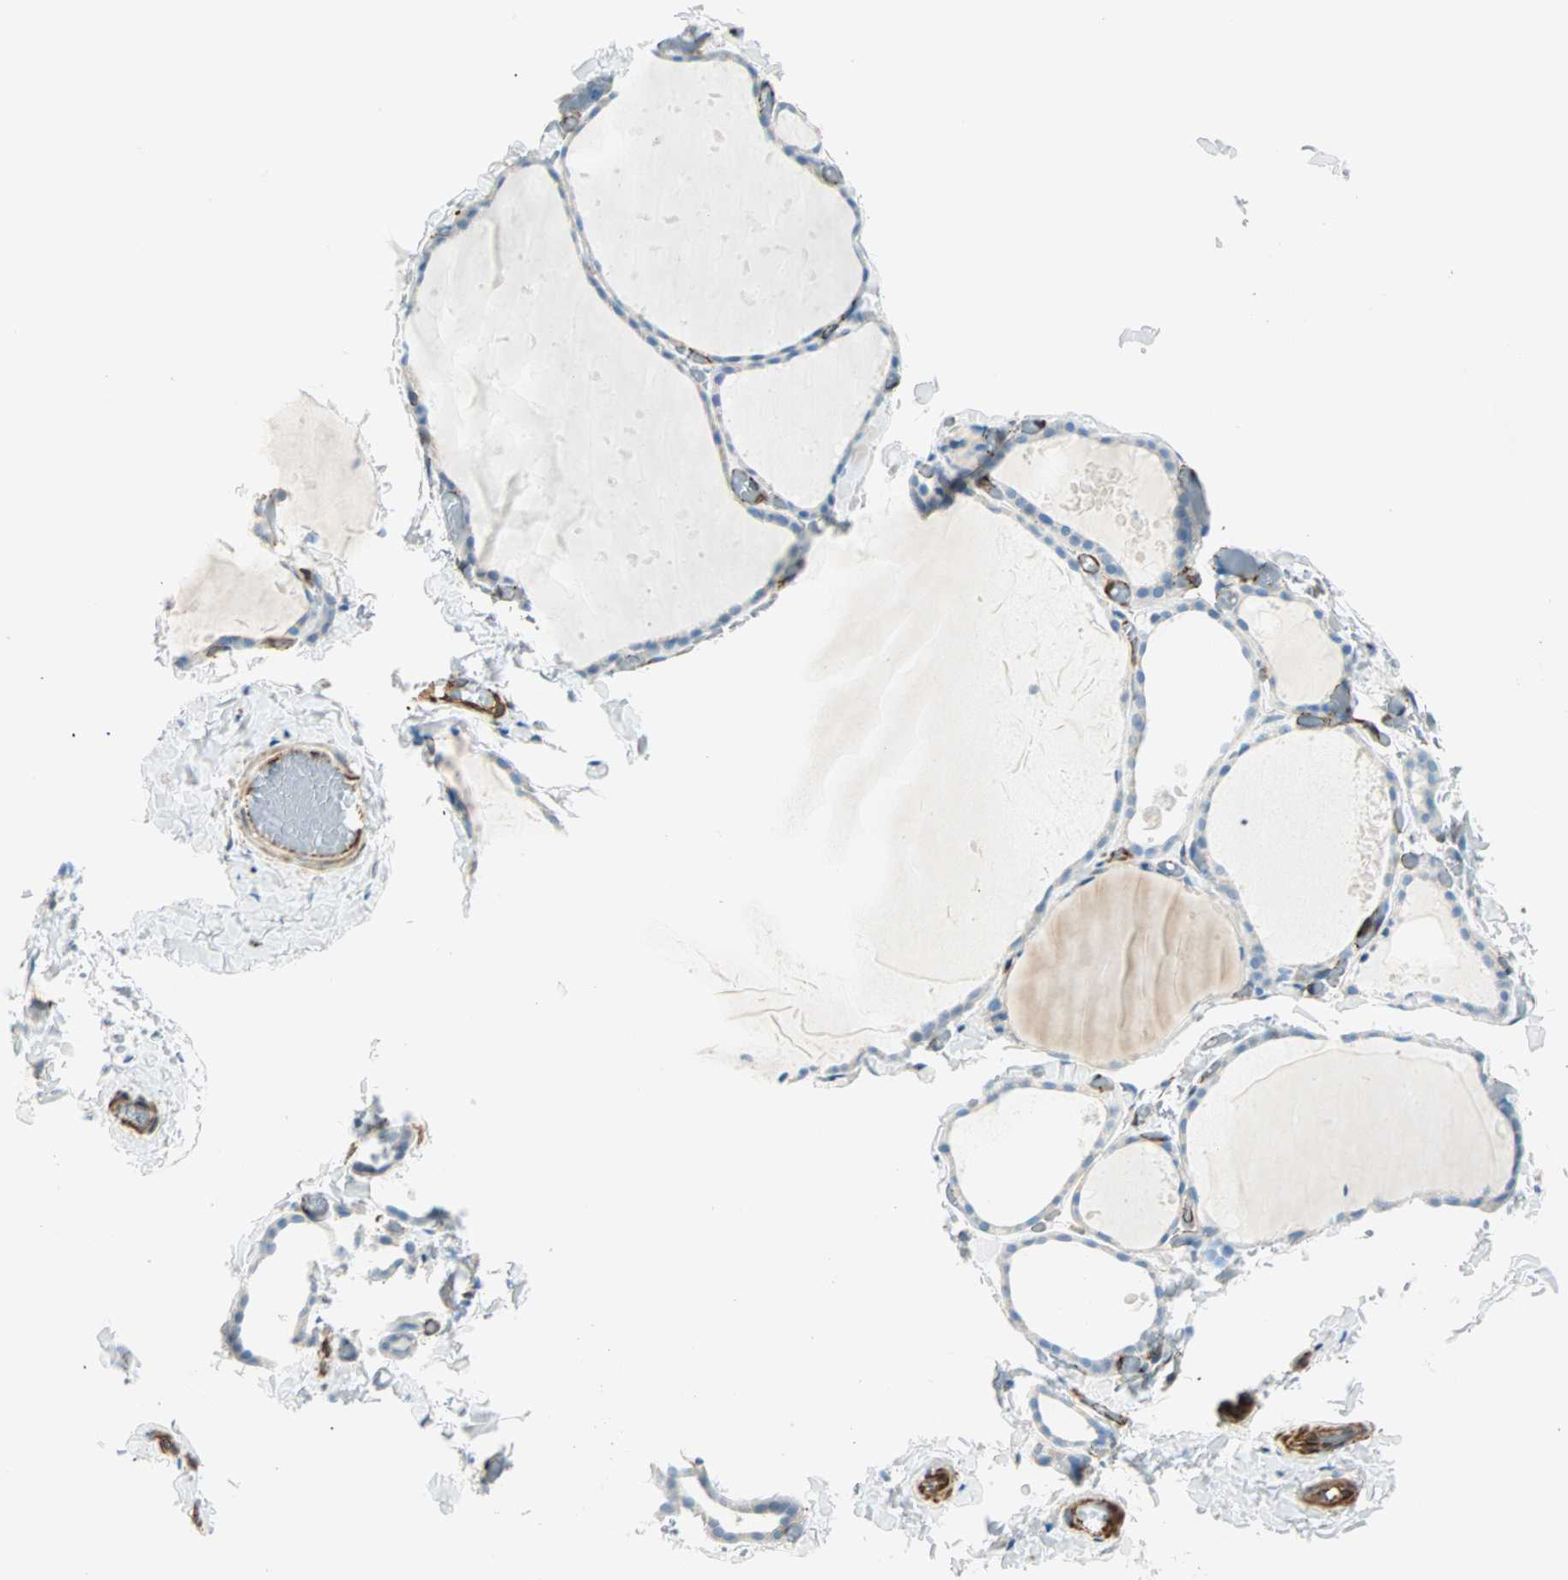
{"staining": {"intensity": "negative", "quantity": "none", "location": "none"}, "tissue": "thyroid gland", "cell_type": "Glandular cells", "image_type": "normal", "snomed": [{"axis": "morphology", "description": "Normal tissue, NOS"}, {"axis": "topography", "description": "Thyroid gland"}], "caption": "Protein analysis of benign thyroid gland reveals no significant positivity in glandular cells. (DAB (3,3'-diaminobenzidine) IHC with hematoxylin counter stain).", "gene": "NES", "patient": {"sex": "female", "age": 22}}